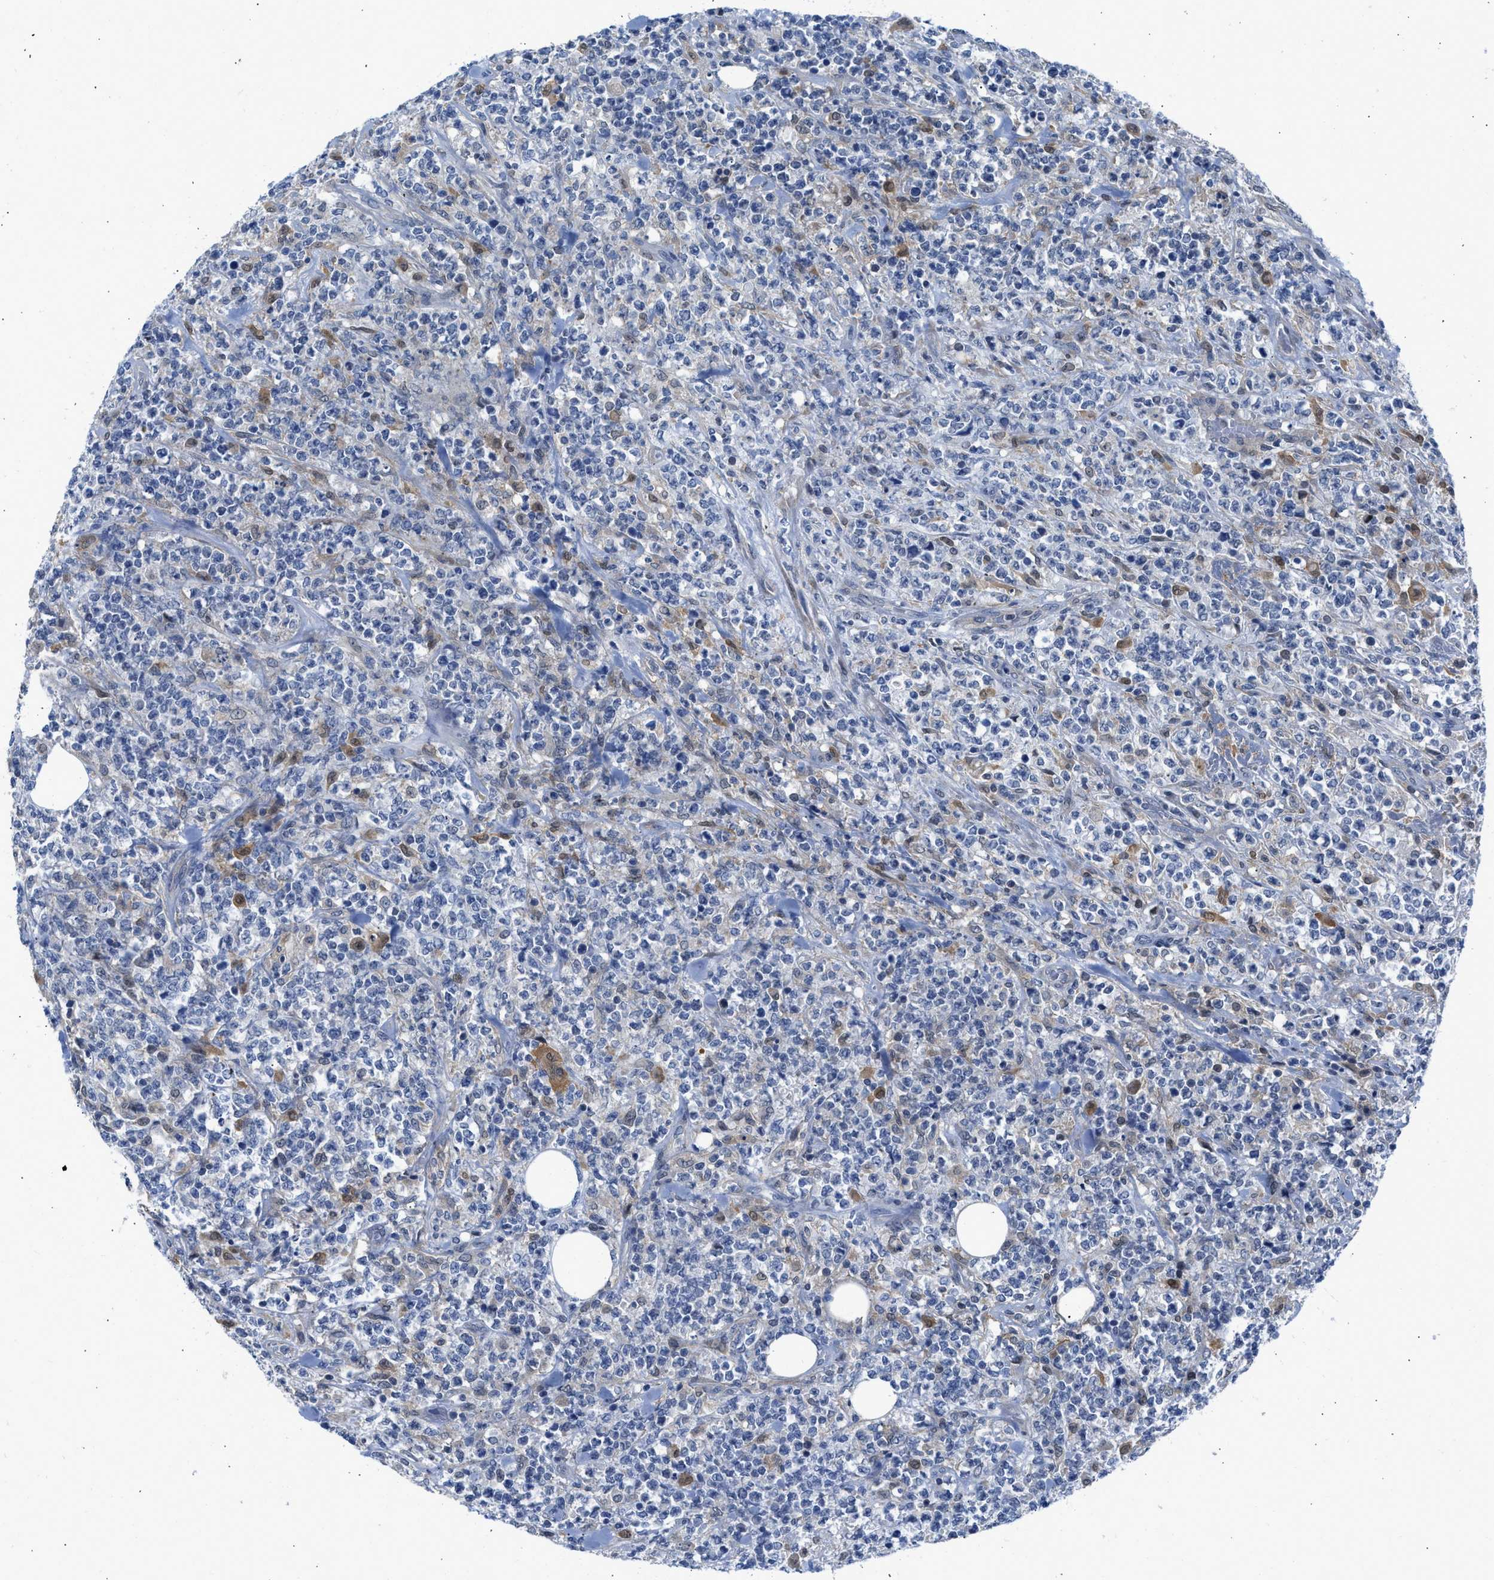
{"staining": {"intensity": "negative", "quantity": "none", "location": "none"}, "tissue": "lymphoma", "cell_type": "Tumor cells", "image_type": "cancer", "snomed": [{"axis": "morphology", "description": "Malignant lymphoma, non-Hodgkin's type, High grade"}, {"axis": "topography", "description": "Soft tissue"}], "caption": "Immunohistochemical staining of malignant lymphoma, non-Hodgkin's type (high-grade) shows no significant staining in tumor cells.", "gene": "CBR1", "patient": {"sex": "male", "age": 18}}